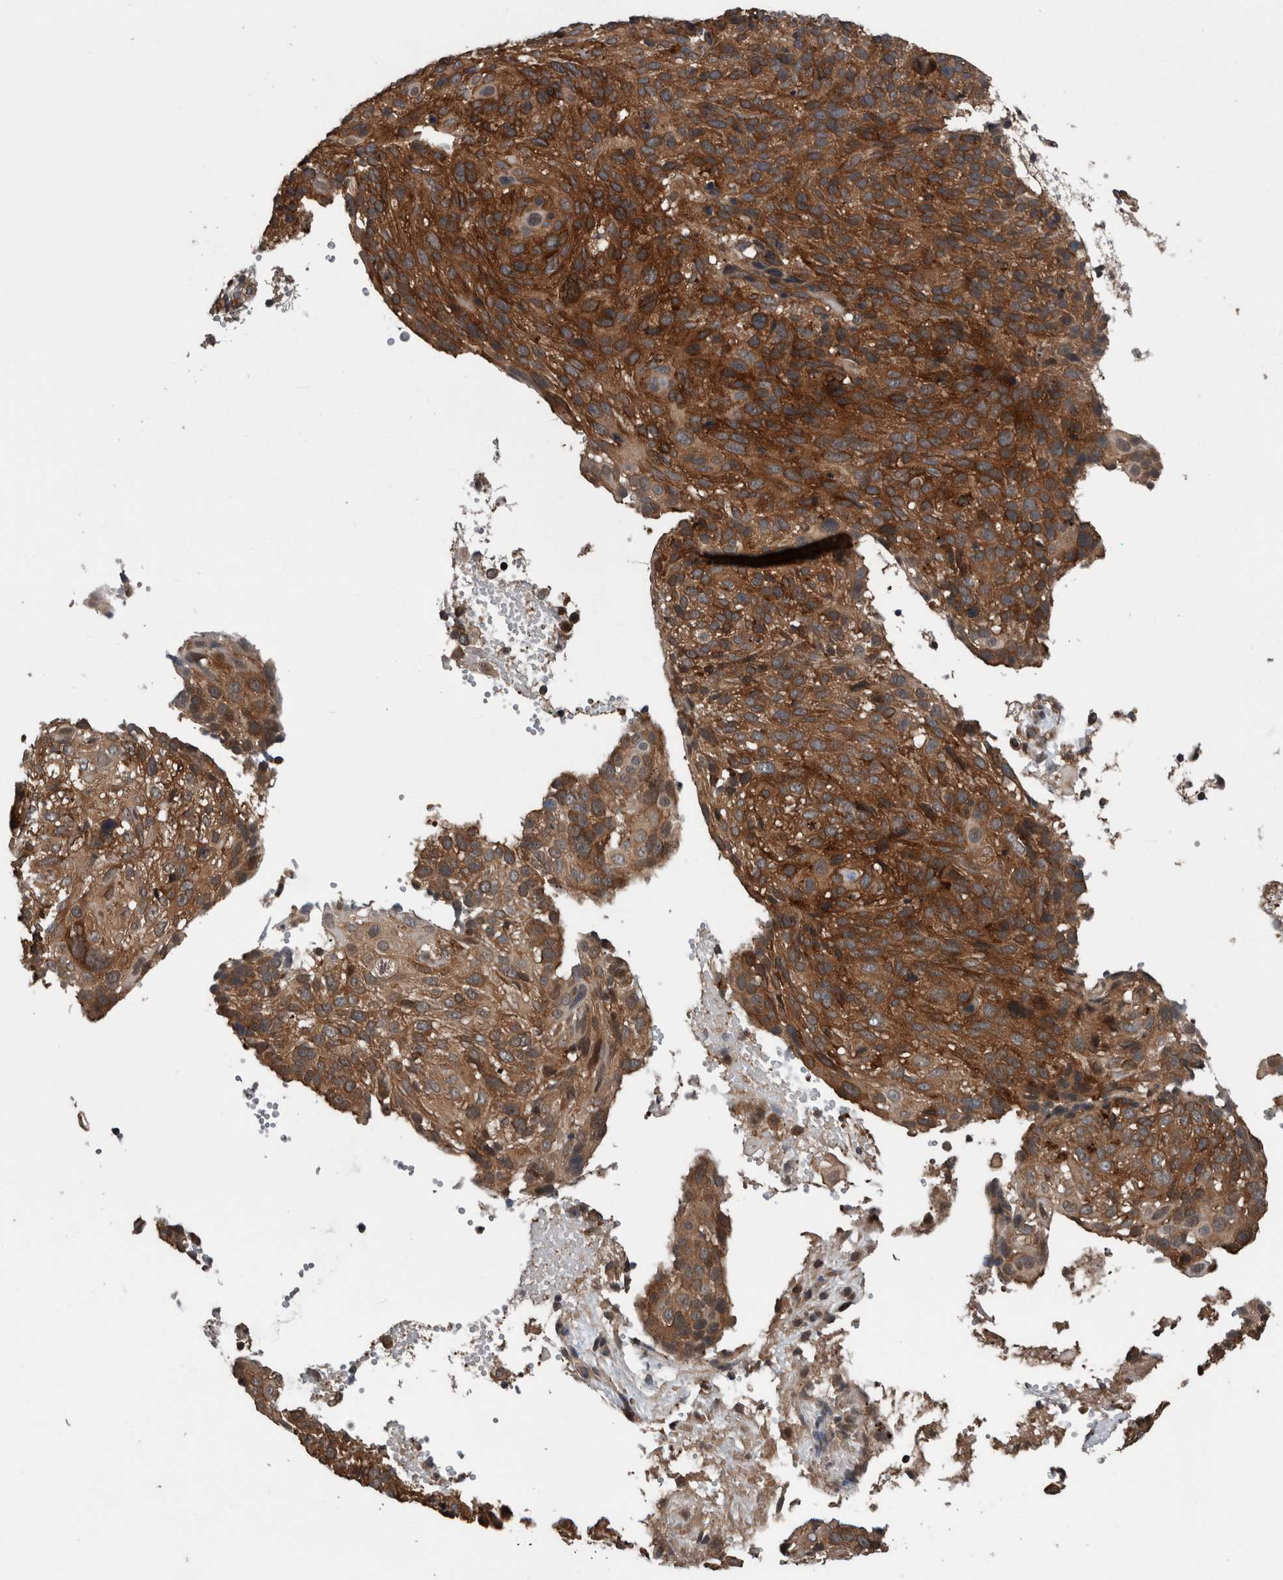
{"staining": {"intensity": "strong", "quantity": ">75%", "location": "cytoplasmic/membranous"}, "tissue": "cervical cancer", "cell_type": "Tumor cells", "image_type": "cancer", "snomed": [{"axis": "morphology", "description": "Squamous cell carcinoma, NOS"}, {"axis": "topography", "description": "Cervix"}], "caption": "High-power microscopy captured an immunohistochemistry (IHC) histopathology image of cervical squamous cell carcinoma, revealing strong cytoplasmic/membranous staining in about >75% of tumor cells. (brown staining indicates protein expression, while blue staining denotes nuclei).", "gene": "RIOK3", "patient": {"sex": "female", "age": 74}}